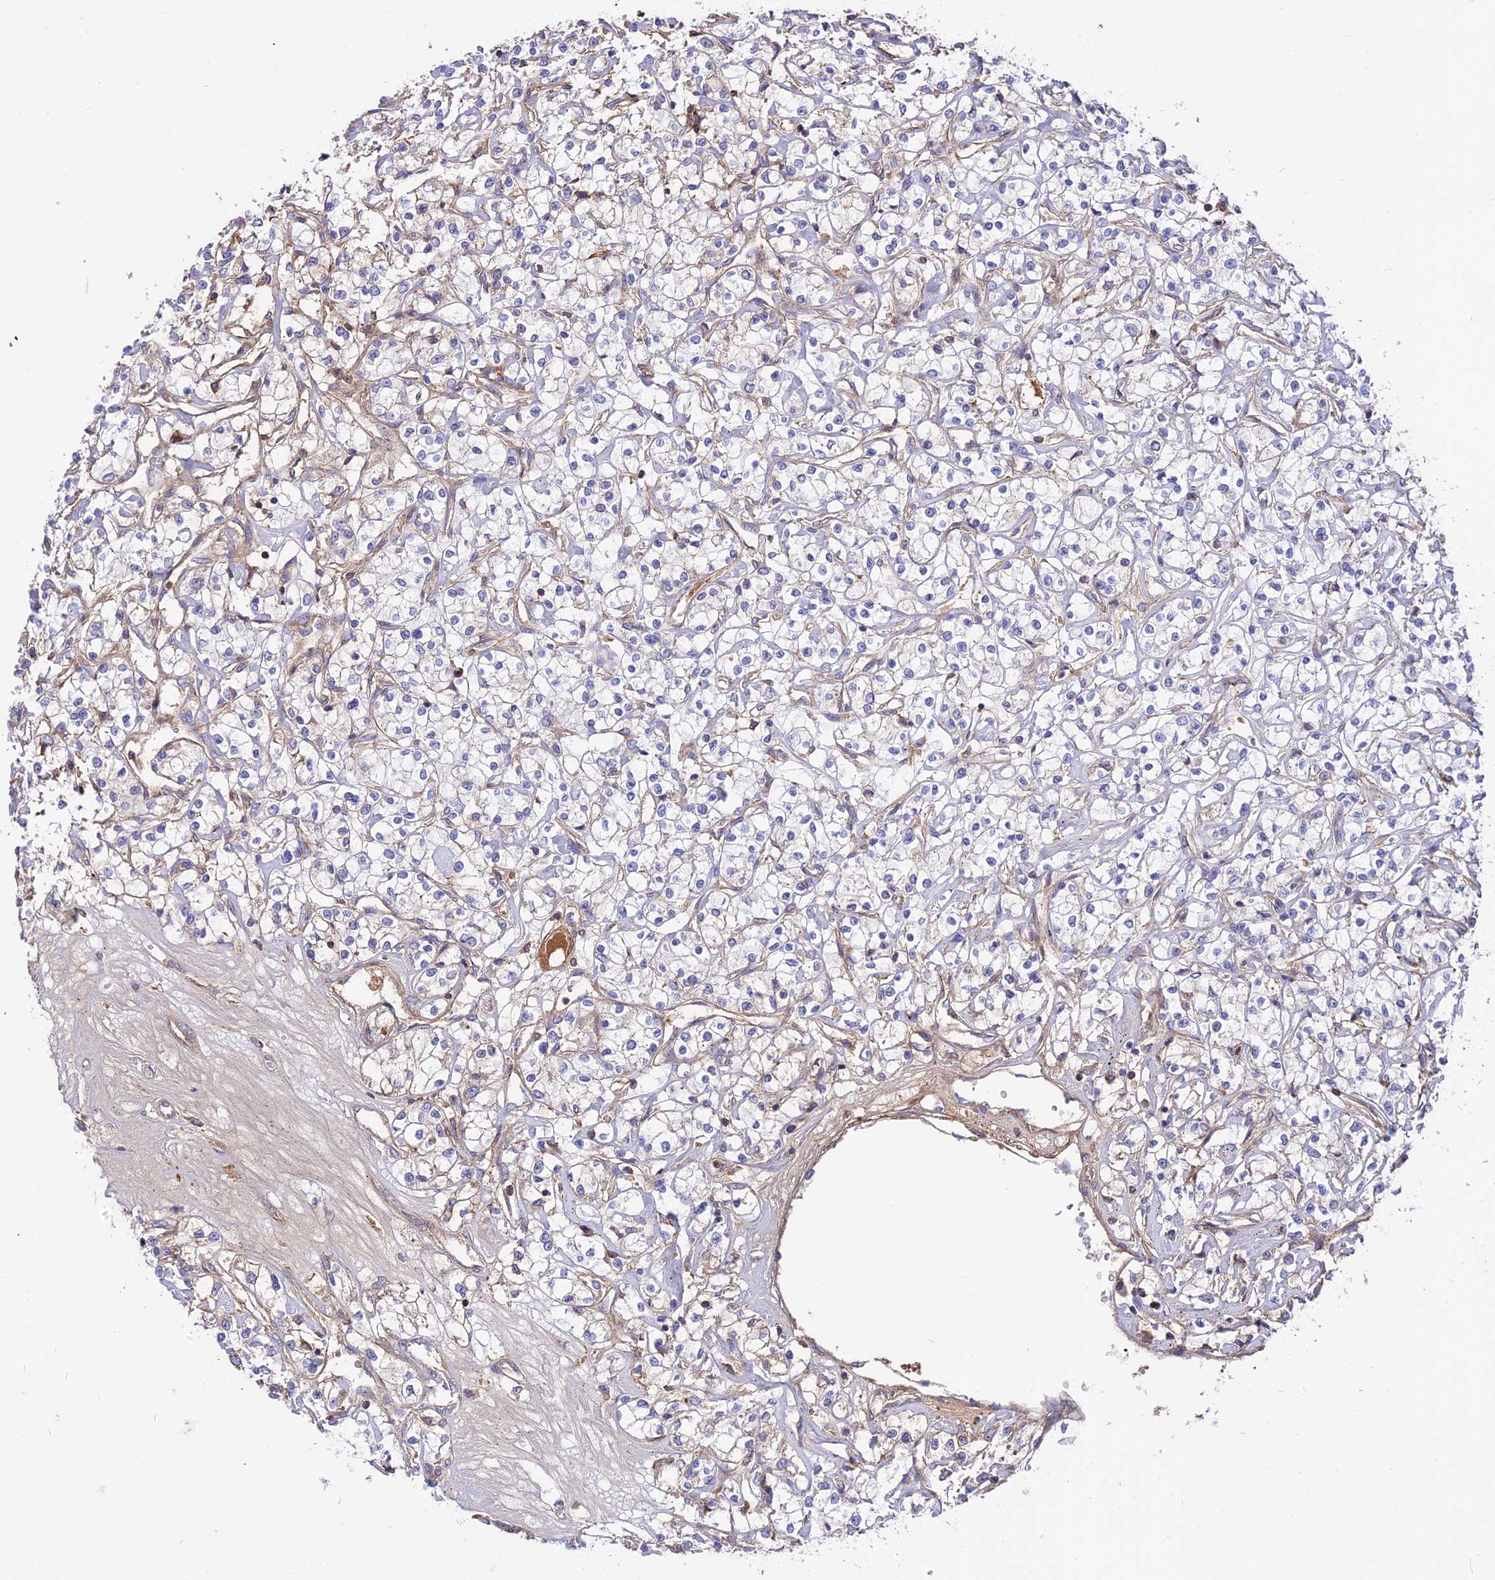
{"staining": {"intensity": "weak", "quantity": "25%-75%", "location": "cytoplasmic/membranous"}, "tissue": "renal cancer", "cell_type": "Tumor cells", "image_type": "cancer", "snomed": [{"axis": "morphology", "description": "Adenocarcinoma, NOS"}, {"axis": "topography", "description": "Kidney"}], "caption": "Adenocarcinoma (renal) stained with IHC demonstrates weak cytoplasmic/membranous staining in about 25%-75% of tumor cells. (Stains: DAB (3,3'-diaminobenzidine) in brown, nuclei in blue, Microscopy: brightfield microscopy at high magnification).", "gene": "PYM1", "patient": {"sex": "female", "age": 59}}